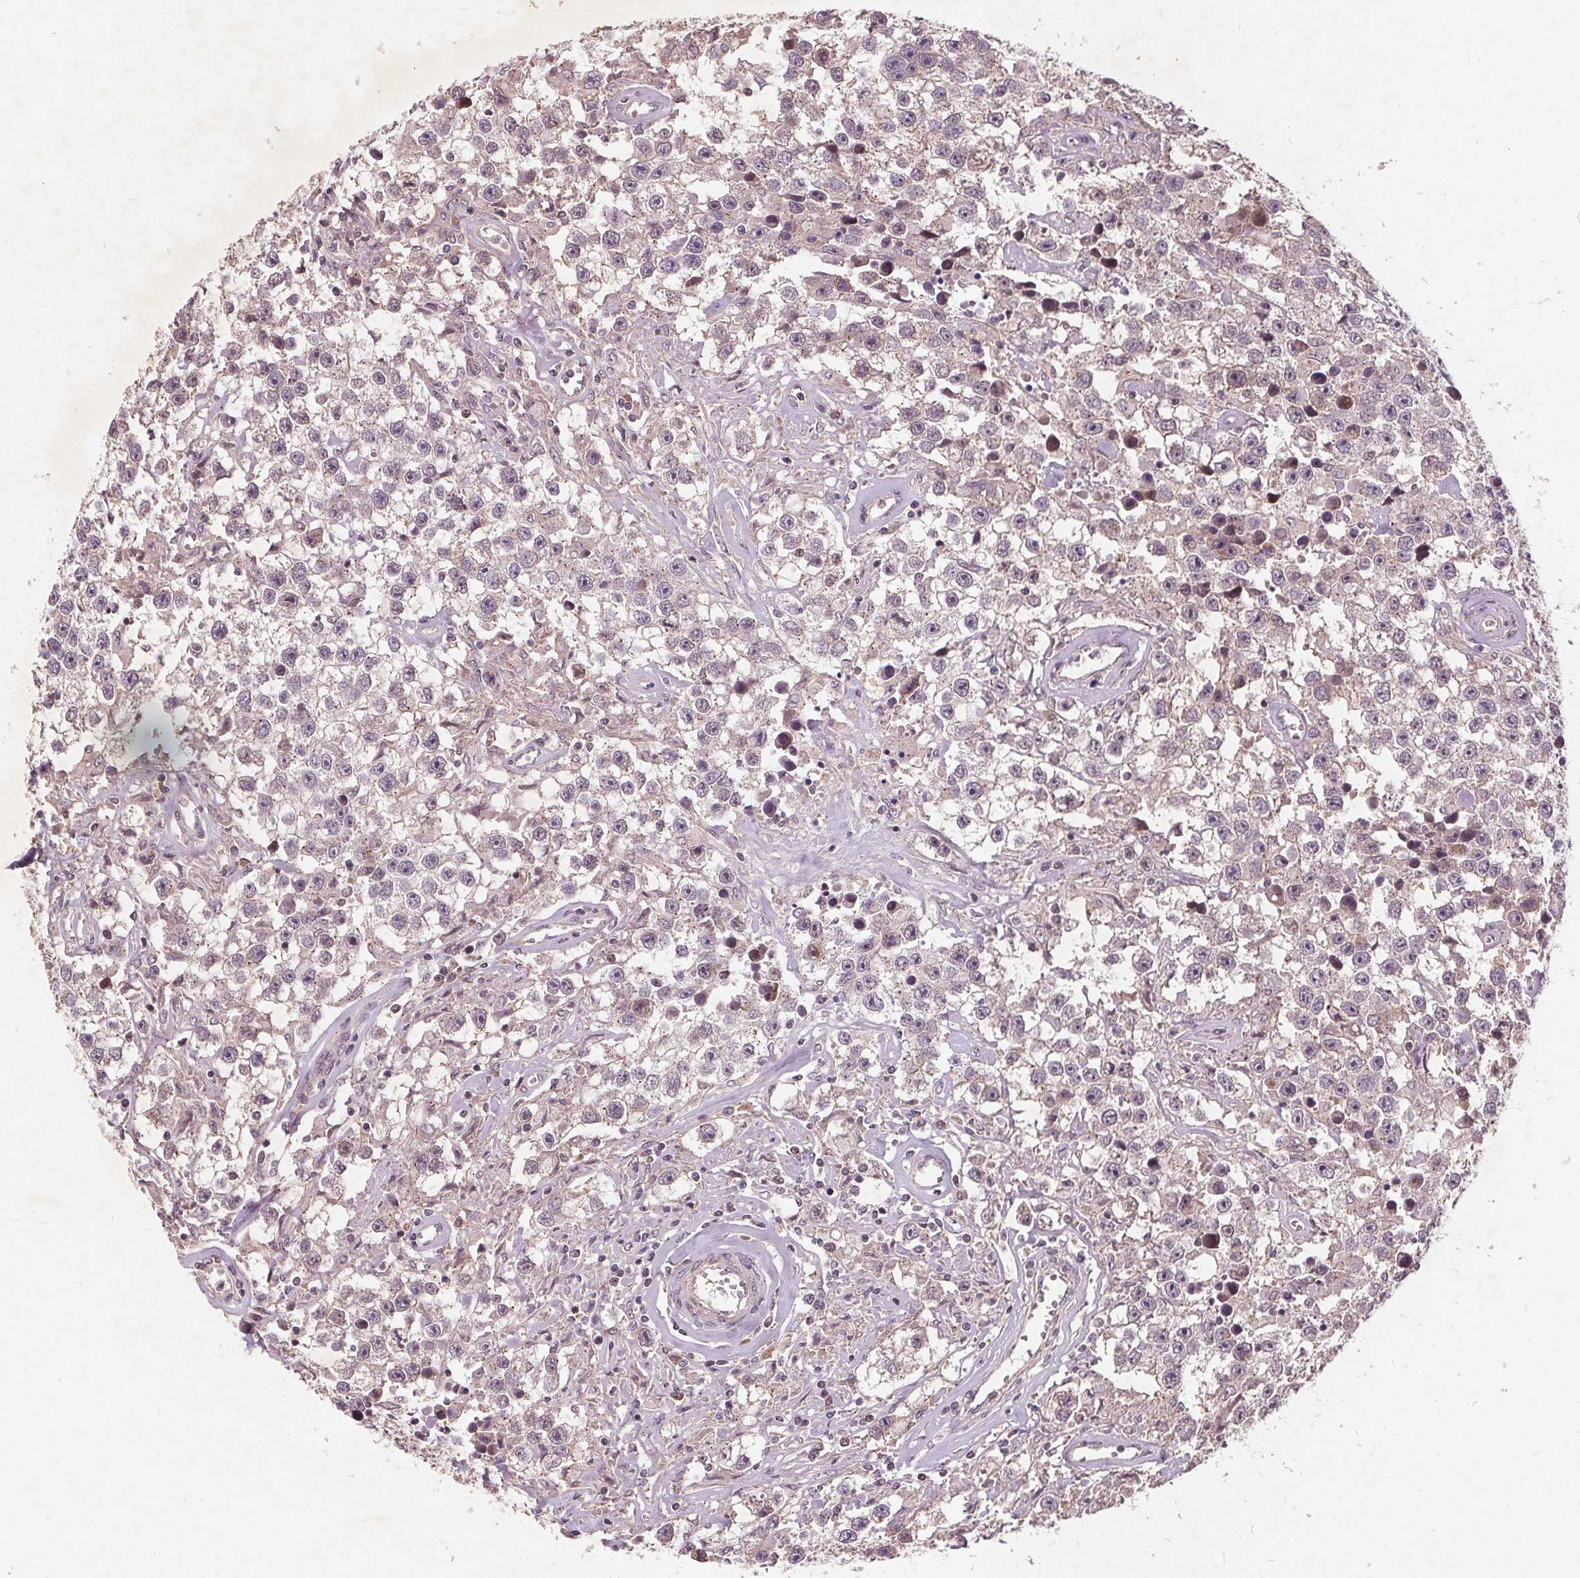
{"staining": {"intensity": "weak", "quantity": "<25%", "location": "cytoplasmic/membranous"}, "tissue": "testis cancer", "cell_type": "Tumor cells", "image_type": "cancer", "snomed": [{"axis": "morphology", "description": "Seminoma, NOS"}, {"axis": "topography", "description": "Testis"}], "caption": "Immunohistochemistry histopathology image of neoplastic tissue: human testis seminoma stained with DAB reveals no significant protein positivity in tumor cells. The staining is performed using DAB (3,3'-diaminobenzidine) brown chromogen with nuclei counter-stained in using hematoxylin.", "gene": "CSNK1G2", "patient": {"sex": "male", "age": 43}}